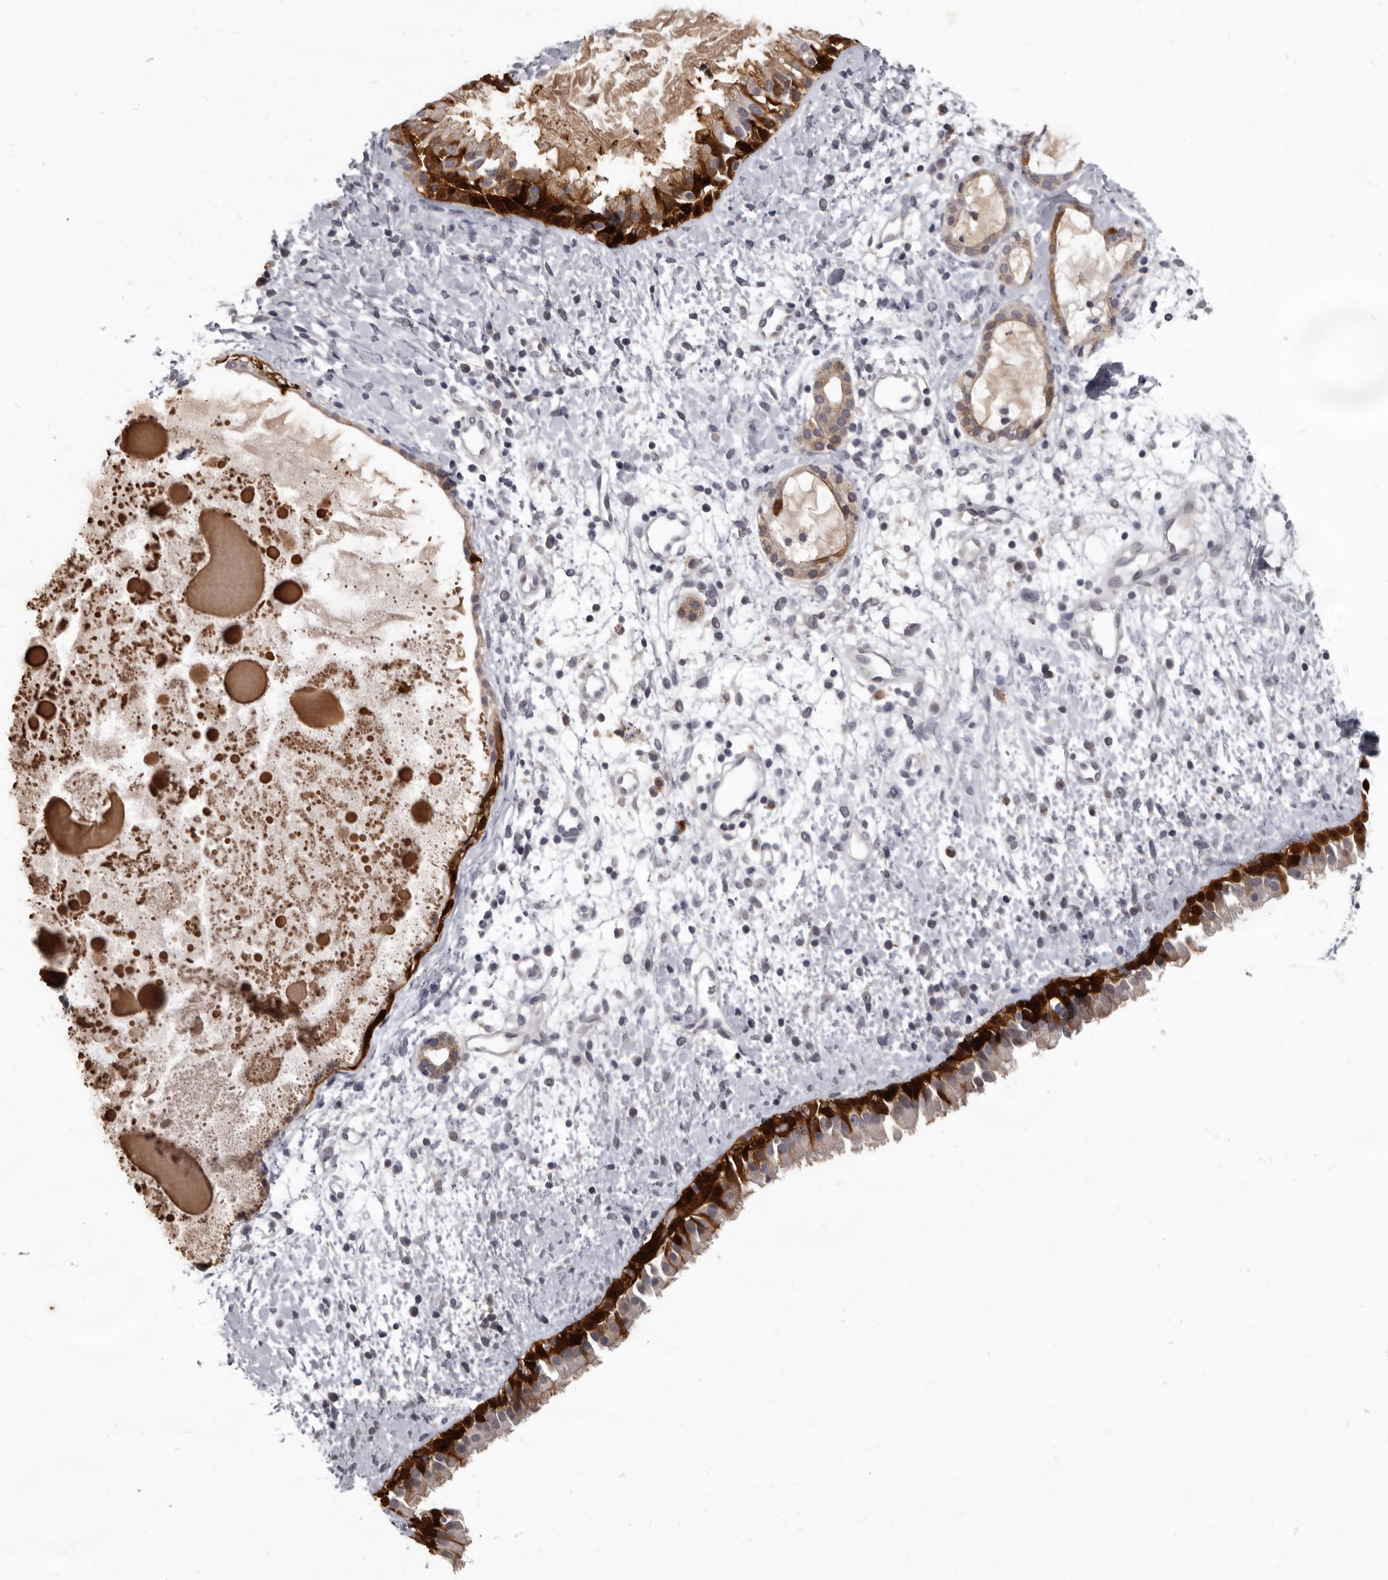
{"staining": {"intensity": "strong", "quantity": "25%-75%", "location": "cytoplasmic/membranous,nuclear"}, "tissue": "nasopharynx", "cell_type": "Respiratory epithelial cells", "image_type": "normal", "snomed": [{"axis": "morphology", "description": "Normal tissue, NOS"}, {"axis": "topography", "description": "Nasopharynx"}], "caption": "Respiratory epithelial cells display strong cytoplasmic/membranous,nuclear staining in about 25%-75% of cells in benign nasopharynx.", "gene": "SULT1E1", "patient": {"sex": "male", "age": 22}}